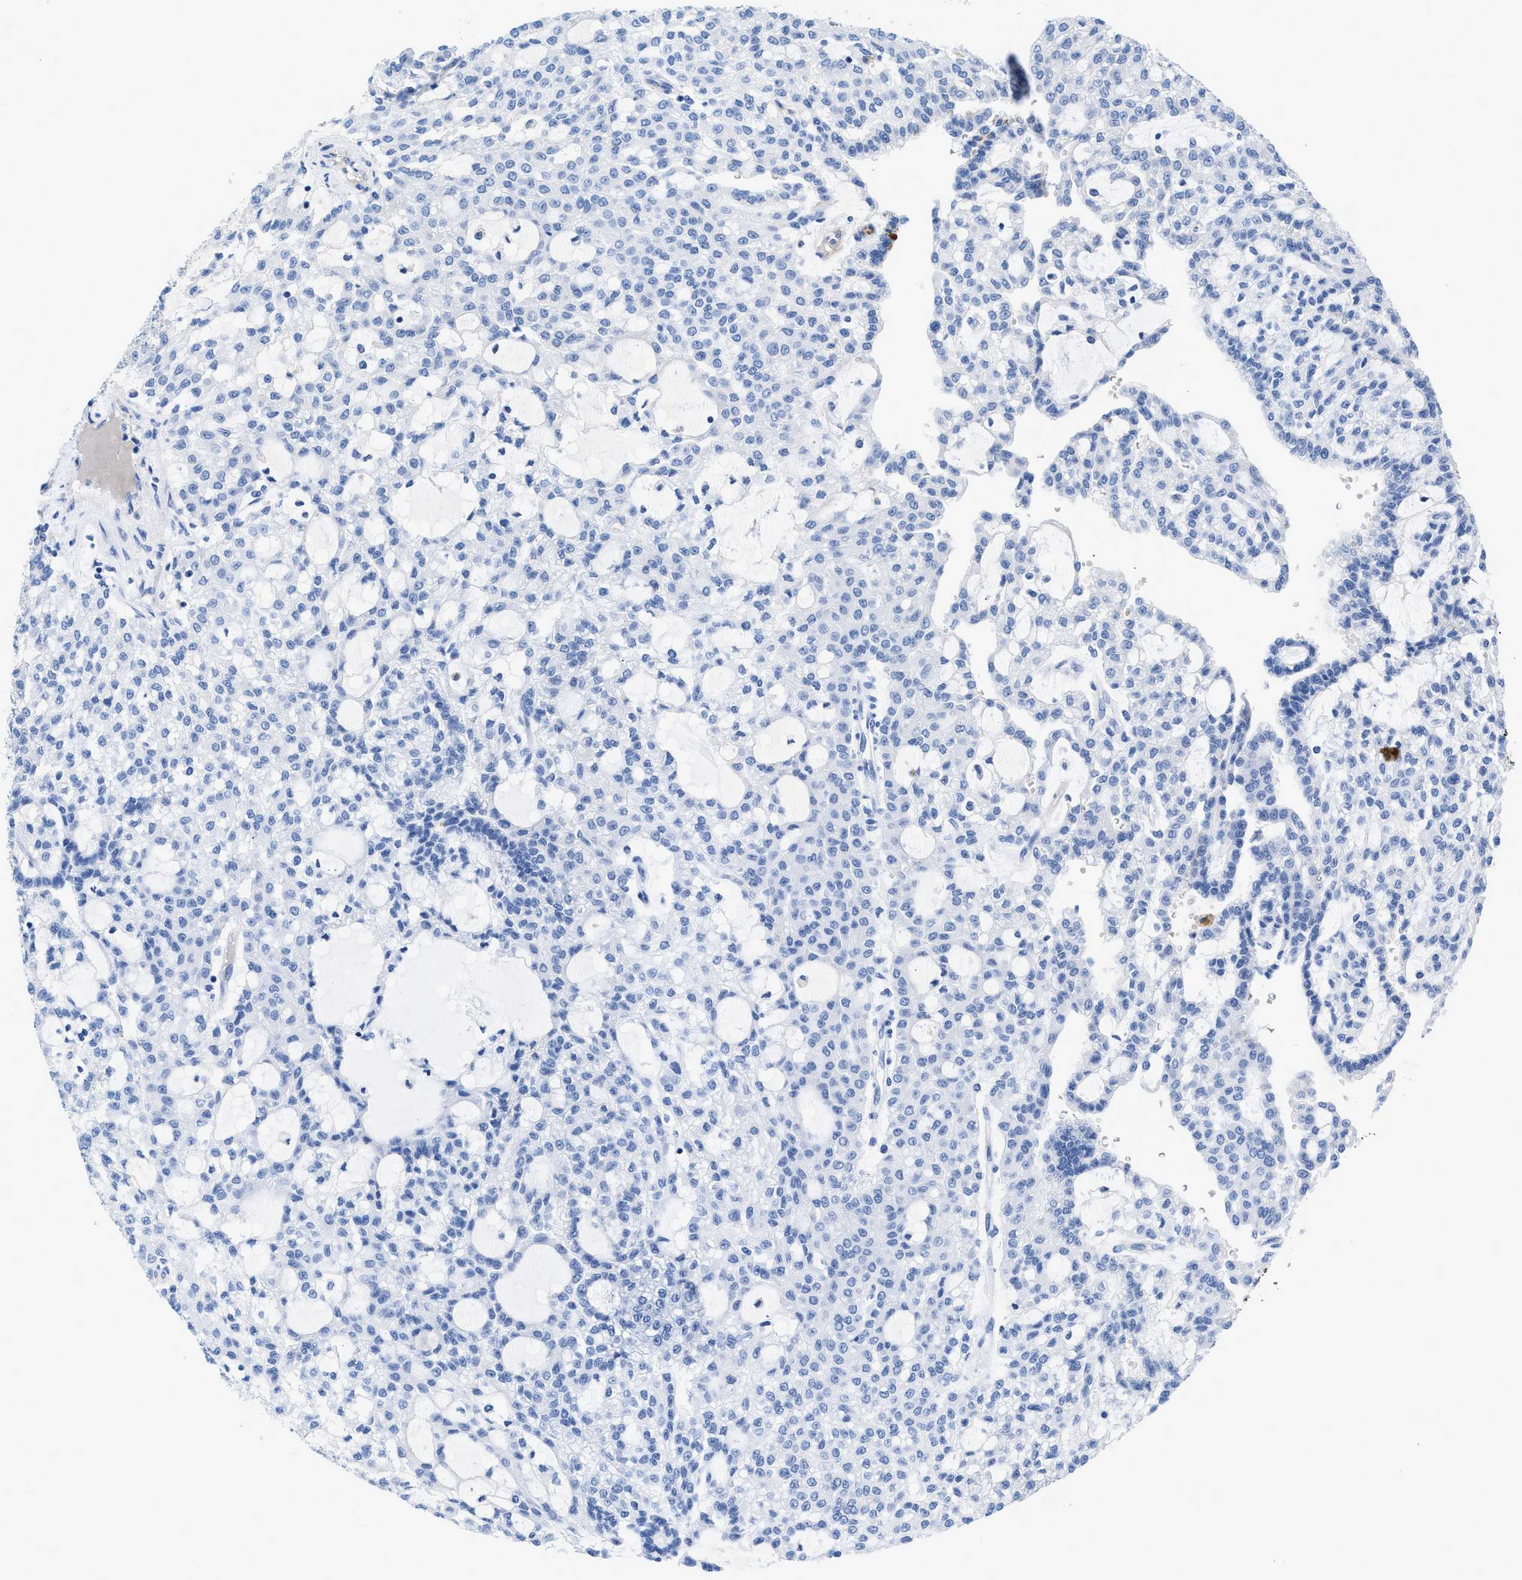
{"staining": {"intensity": "negative", "quantity": "none", "location": "none"}, "tissue": "renal cancer", "cell_type": "Tumor cells", "image_type": "cancer", "snomed": [{"axis": "morphology", "description": "Adenocarcinoma, NOS"}, {"axis": "topography", "description": "Kidney"}], "caption": "IHC micrograph of renal cancer (adenocarcinoma) stained for a protein (brown), which shows no staining in tumor cells. (Brightfield microscopy of DAB (3,3'-diaminobenzidine) immunohistochemistry at high magnification).", "gene": "SLFN13", "patient": {"sex": "male", "age": 63}}